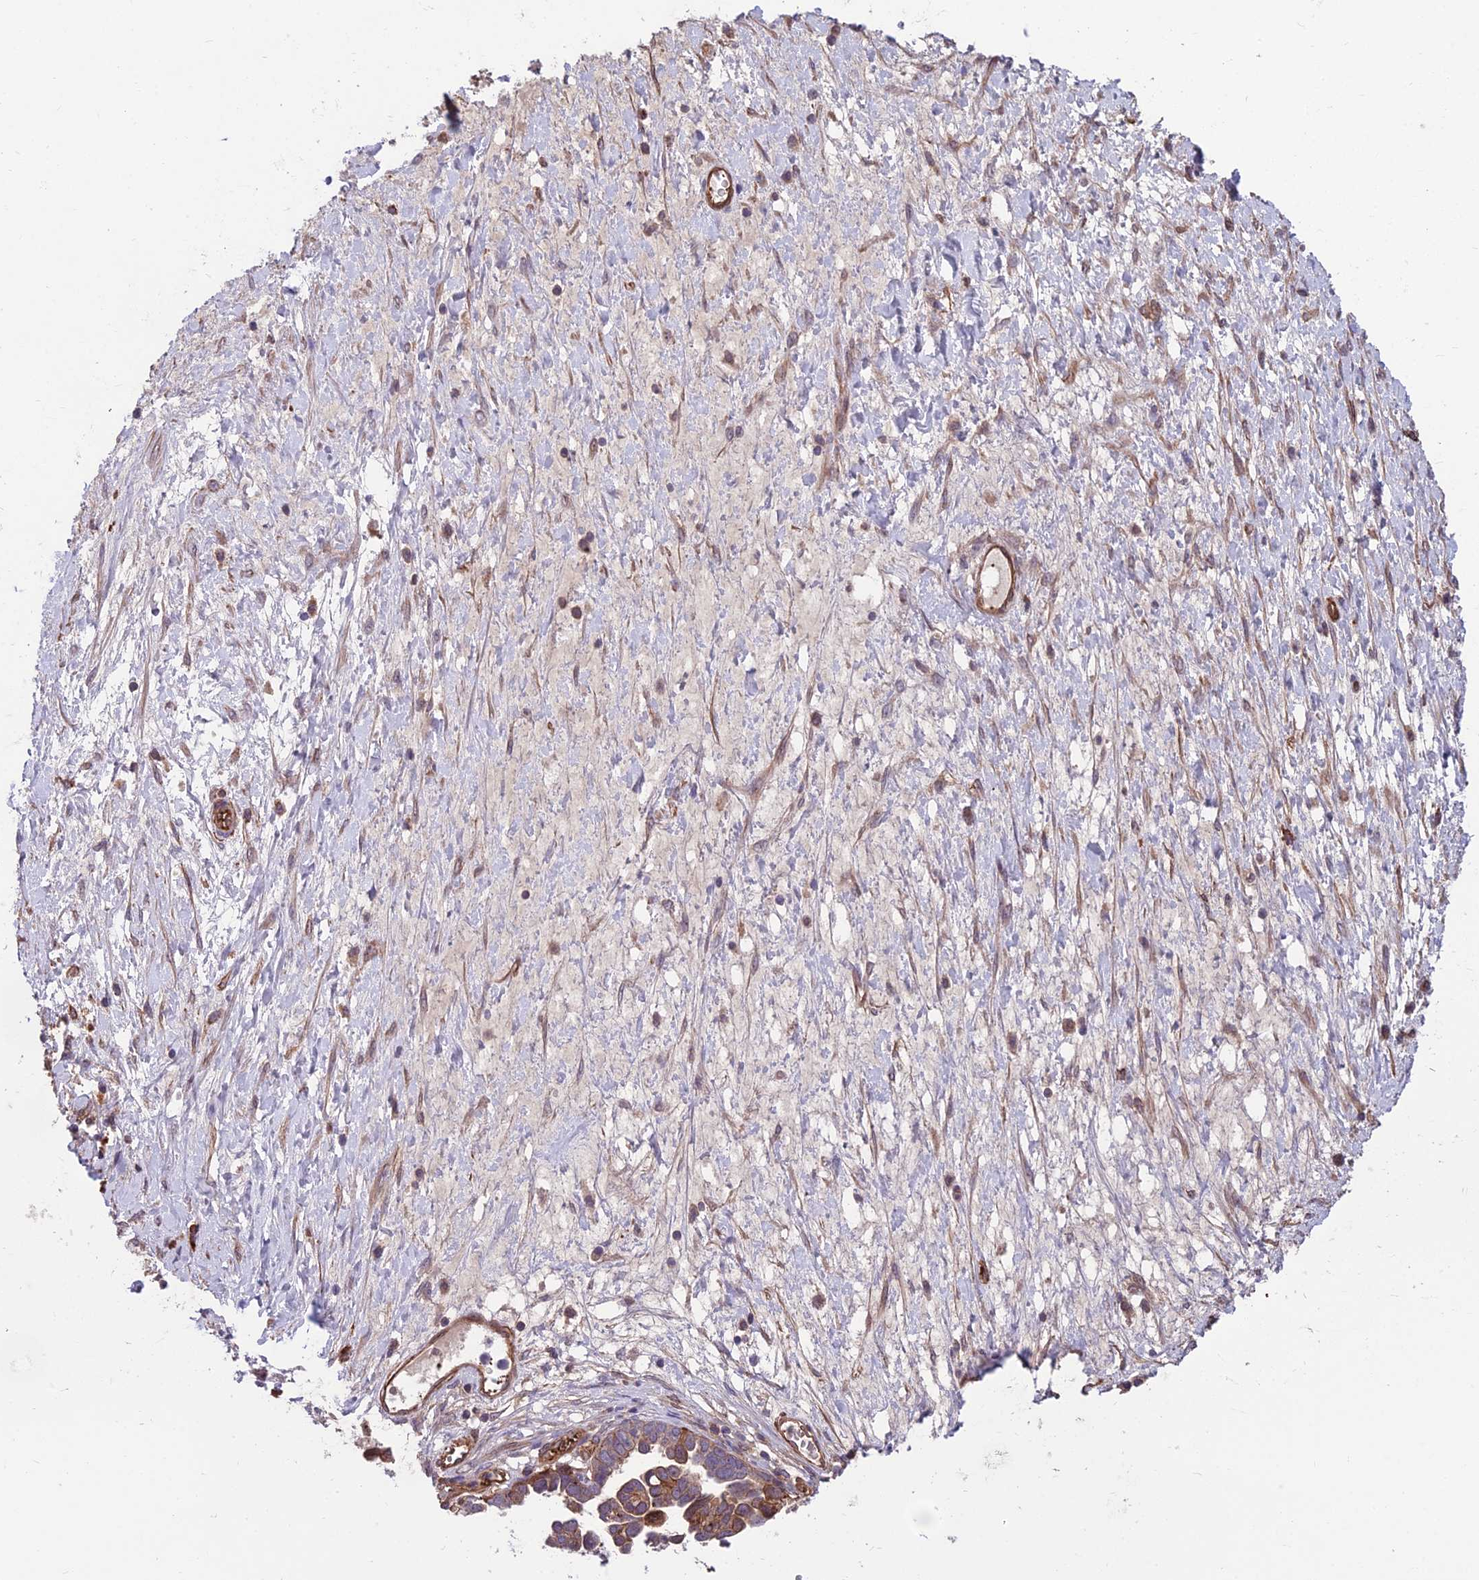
{"staining": {"intensity": "weak", "quantity": ">75%", "location": "cytoplasmic/membranous"}, "tissue": "ovarian cancer", "cell_type": "Tumor cells", "image_type": "cancer", "snomed": [{"axis": "morphology", "description": "Cystadenocarcinoma, serous, NOS"}, {"axis": "topography", "description": "Ovary"}], "caption": "Protein staining reveals weak cytoplasmic/membranous expression in about >75% of tumor cells in serous cystadenocarcinoma (ovarian).", "gene": "RTN4RL1", "patient": {"sex": "female", "age": 54}}